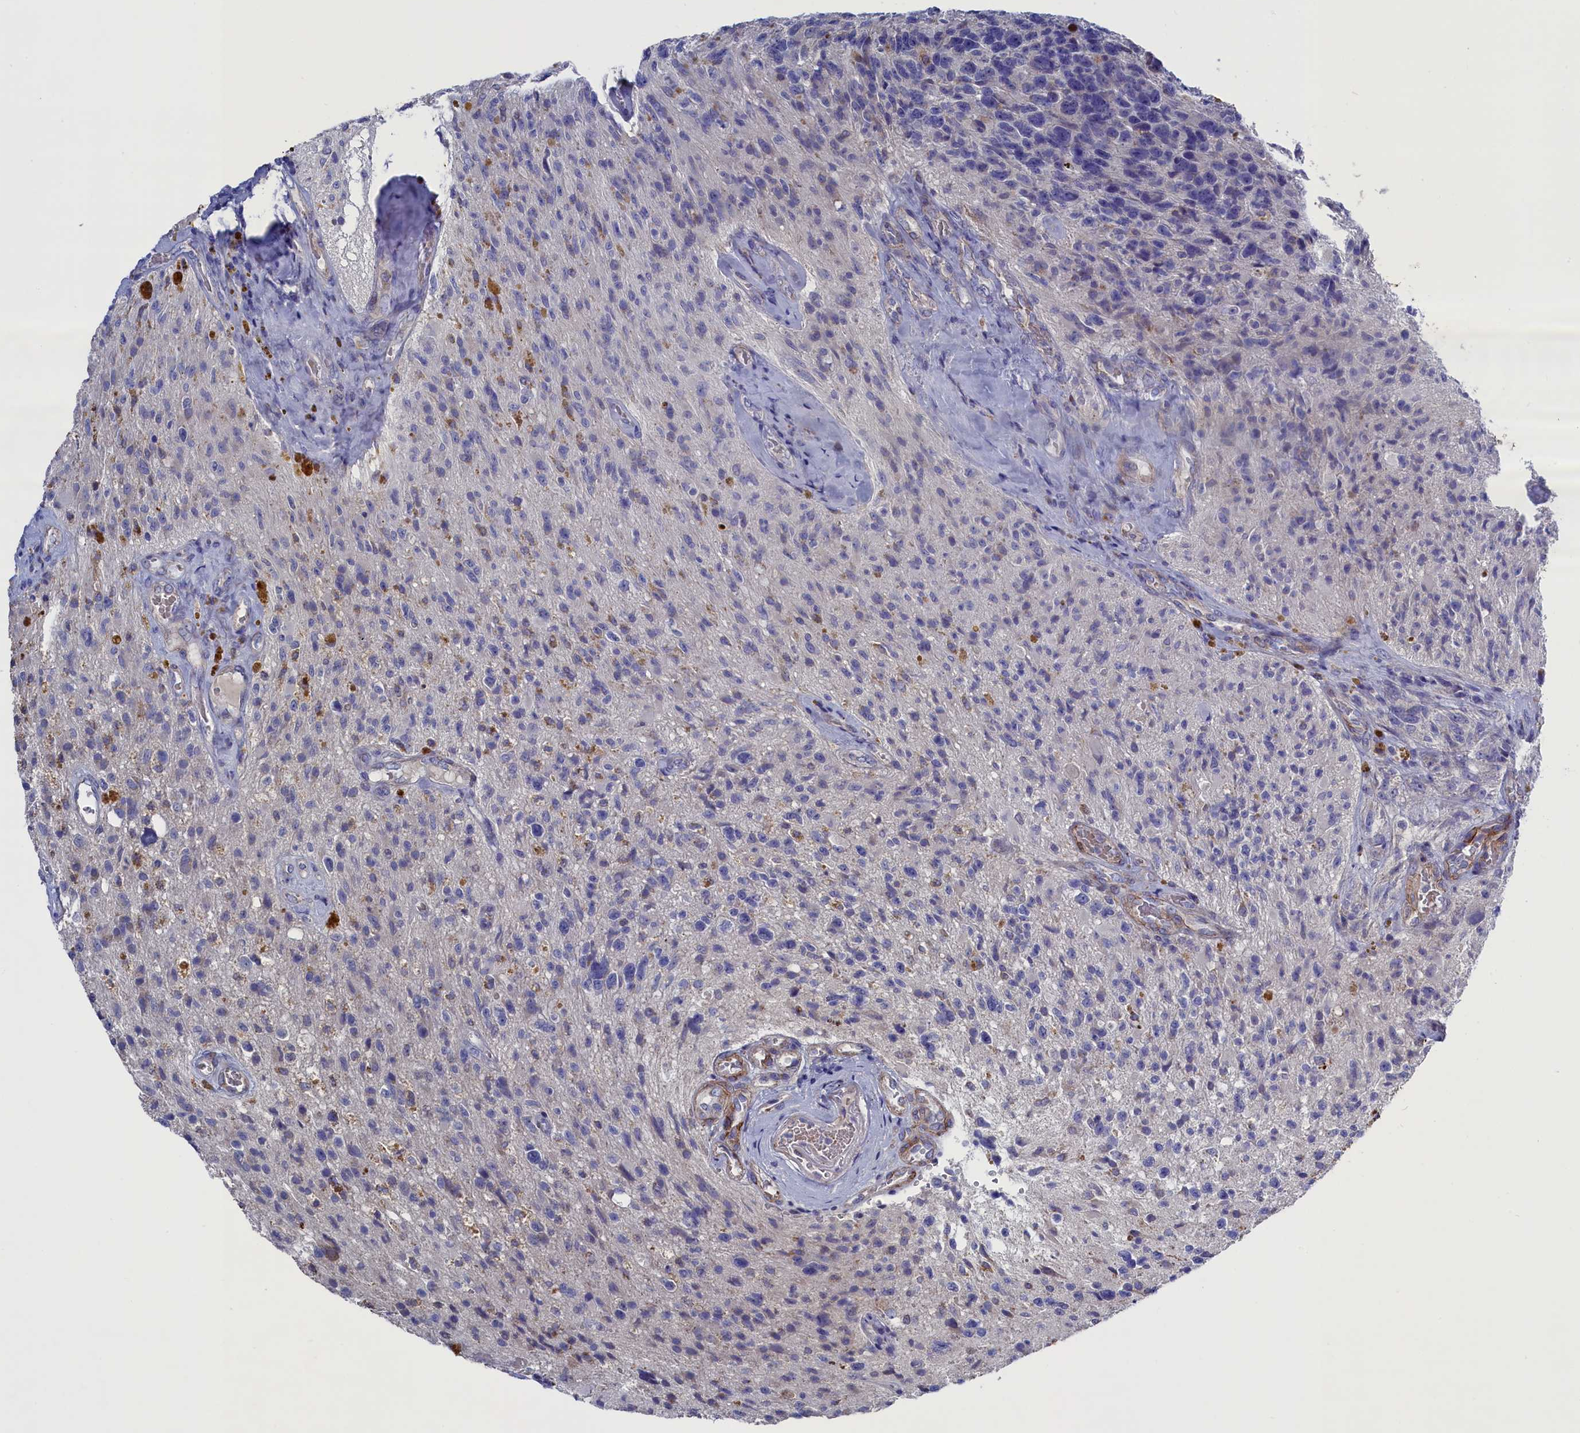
{"staining": {"intensity": "negative", "quantity": "none", "location": "none"}, "tissue": "glioma", "cell_type": "Tumor cells", "image_type": "cancer", "snomed": [{"axis": "morphology", "description": "Glioma, malignant, High grade"}, {"axis": "topography", "description": "Brain"}], "caption": "The histopathology image shows no staining of tumor cells in malignant glioma (high-grade). (Stains: DAB immunohistochemistry with hematoxylin counter stain, Microscopy: brightfield microscopy at high magnification).", "gene": "GPR108", "patient": {"sex": "male", "age": 69}}